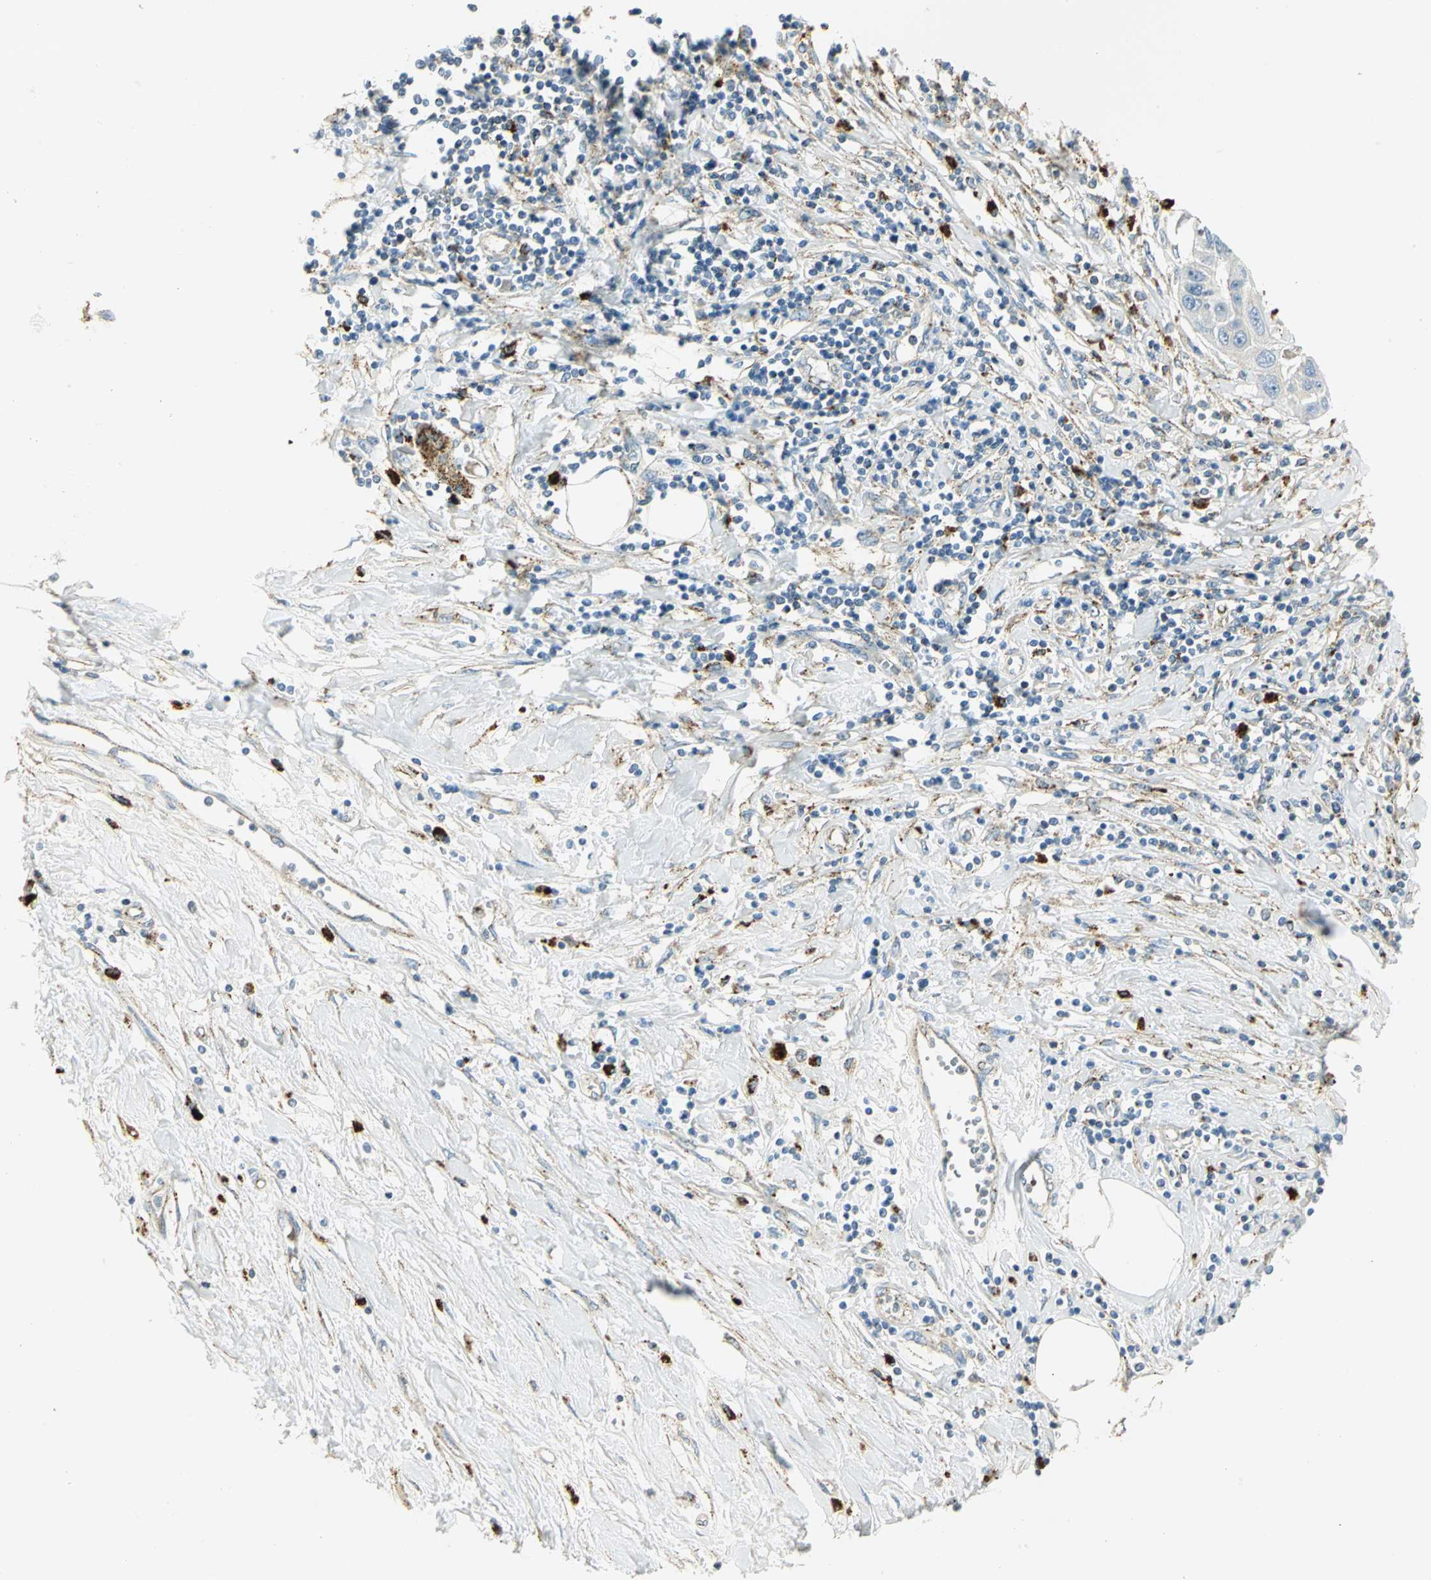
{"staining": {"intensity": "weak", "quantity": "<25%", "location": "cytoplasmic/membranous"}, "tissue": "pancreatic cancer", "cell_type": "Tumor cells", "image_type": "cancer", "snomed": [{"axis": "morphology", "description": "Adenocarcinoma, NOS"}, {"axis": "topography", "description": "Pancreas"}], "caption": "Human pancreatic cancer stained for a protein using immunohistochemistry (IHC) demonstrates no expression in tumor cells.", "gene": "ARSA", "patient": {"sex": "female", "age": 70}}